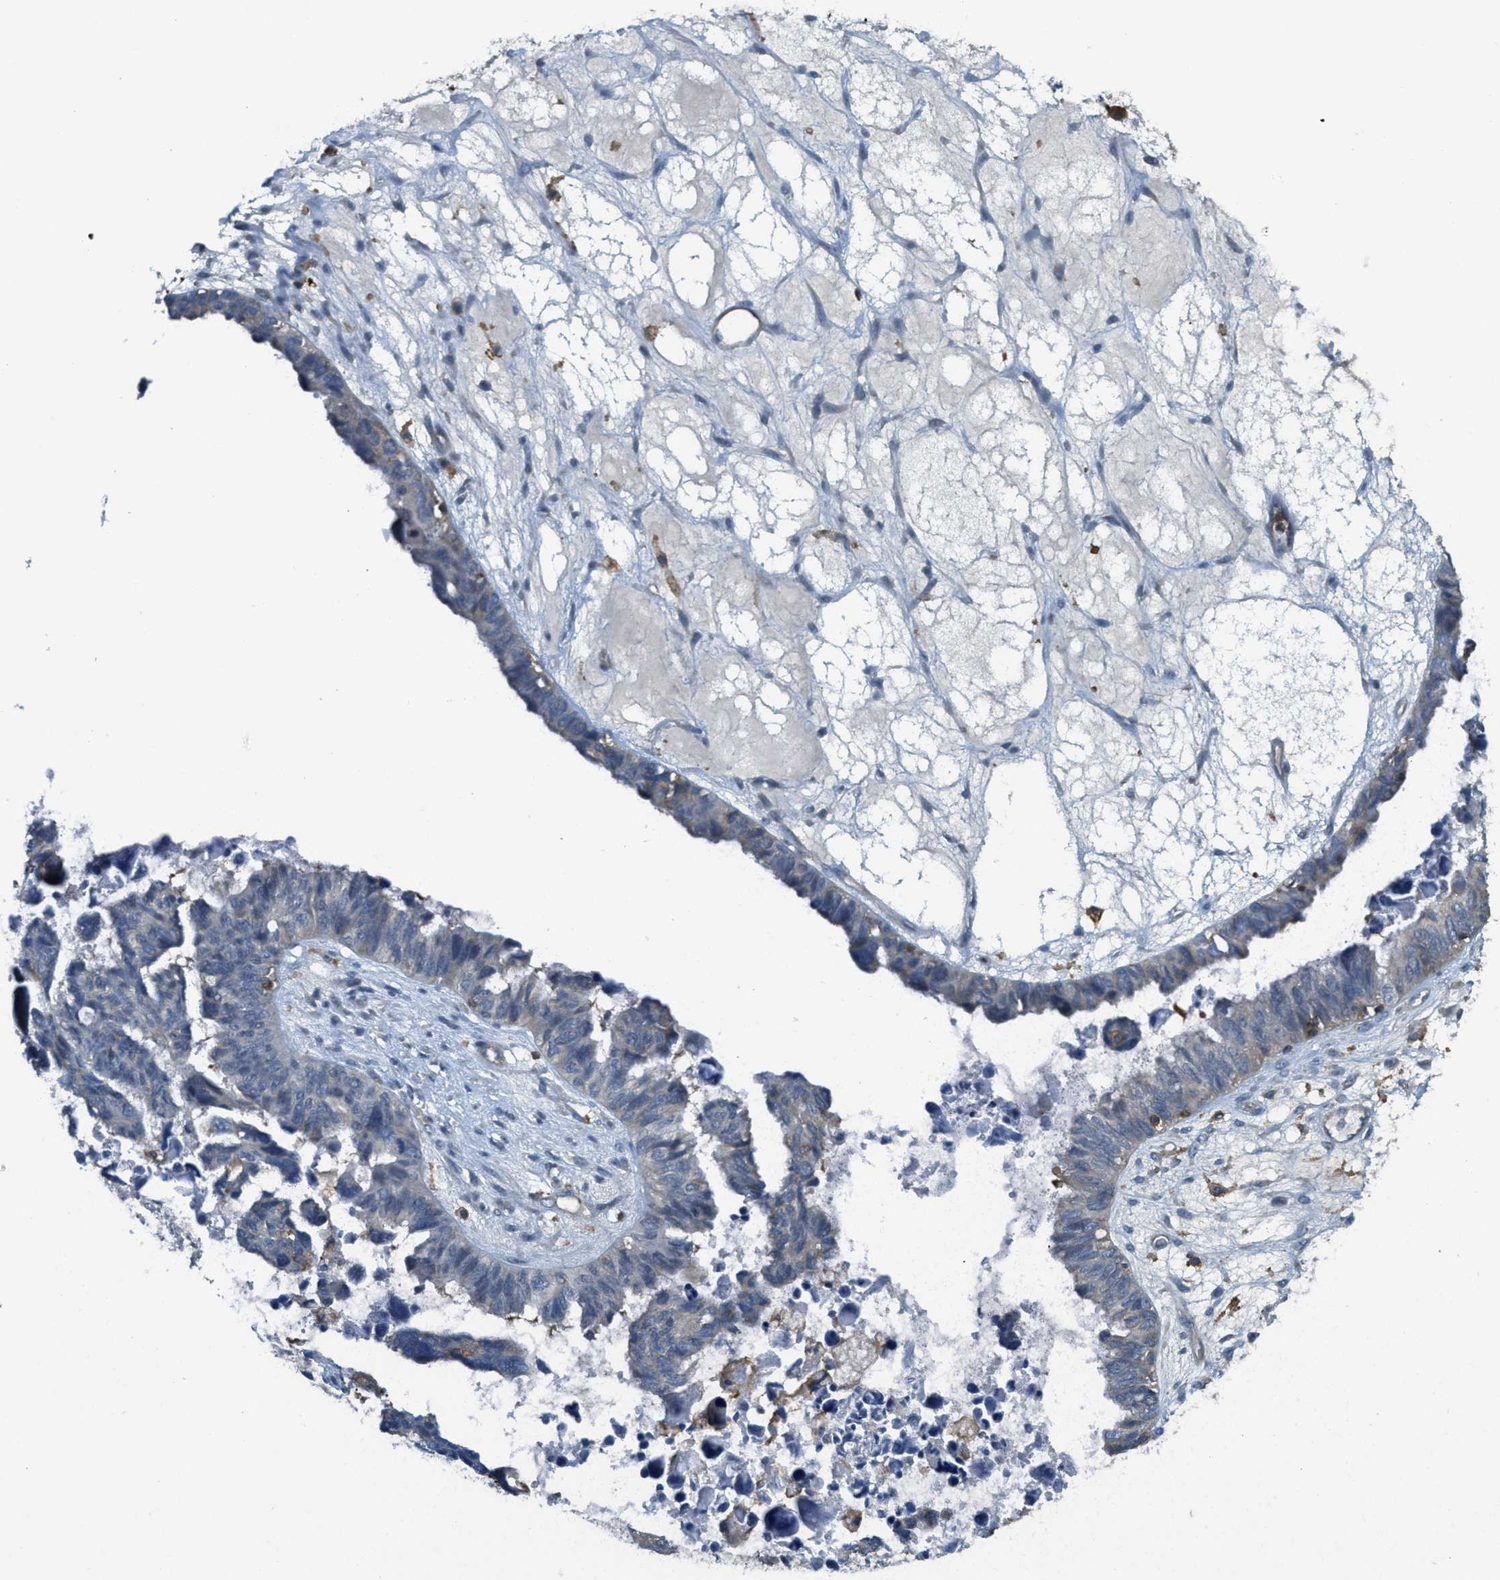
{"staining": {"intensity": "weak", "quantity": "<25%", "location": "cytoplasmic/membranous"}, "tissue": "ovarian cancer", "cell_type": "Tumor cells", "image_type": "cancer", "snomed": [{"axis": "morphology", "description": "Cystadenocarcinoma, serous, NOS"}, {"axis": "topography", "description": "Ovary"}], "caption": "Tumor cells show no significant protein staining in ovarian serous cystadenocarcinoma. (DAB (3,3'-diaminobenzidine) IHC with hematoxylin counter stain).", "gene": "GRIK2", "patient": {"sex": "female", "age": 79}}